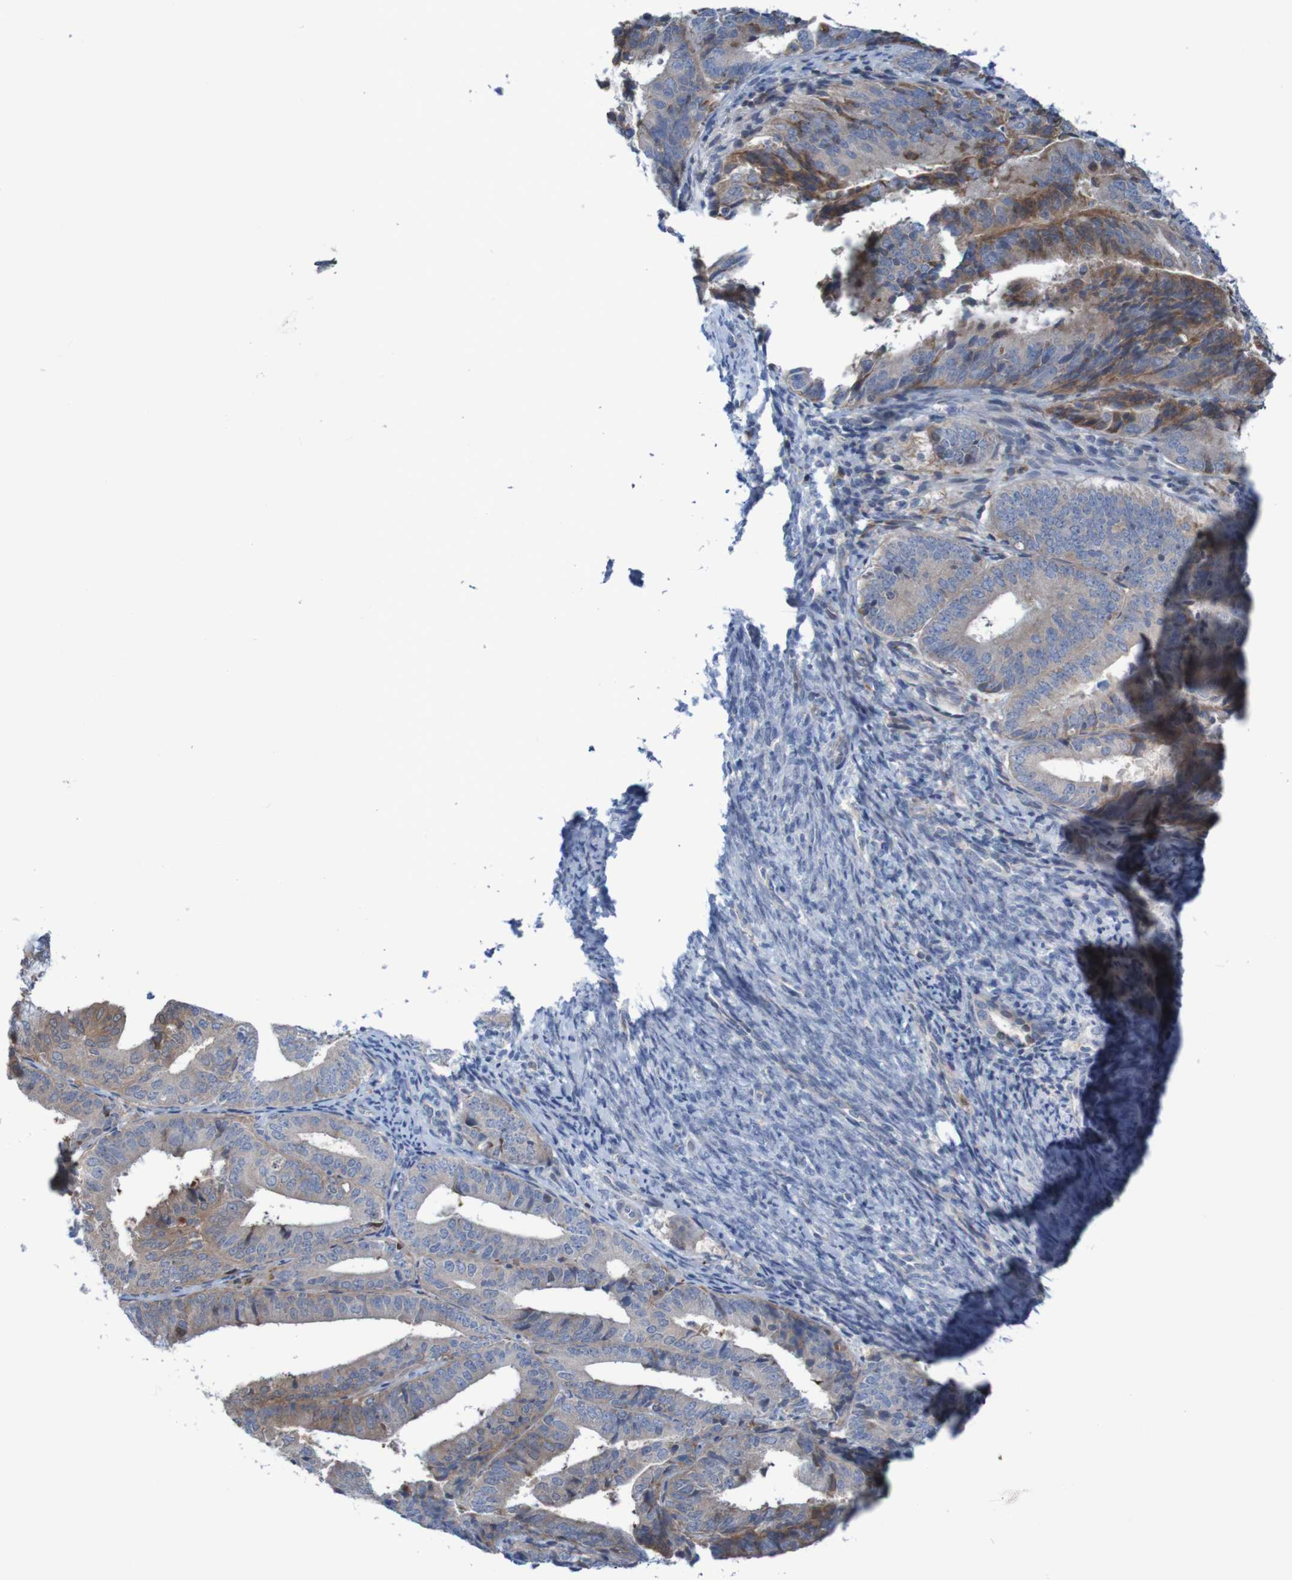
{"staining": {"intensity": "moderate", "quantity": "25%-75%", "location": "cytoplasmic/membranous"}, "tissue": "endometrial cancer", "cell_type": "Tumor cells", "image_type": "cancer", "snomed": [{"axis": "morphology", "description": "Adenocarcinoma, NOS"}, {"axis": "topography", "description": "Endometrium"}], "caption": "Tumor cells display medium levels of moderate cytoplasmic/membranous staining in approximately 25%-75% of cells in endometrial cancer (adenocarcinoma).", "gene": "ANGPT4", "patient": {"sex": "female", "age": 63}}